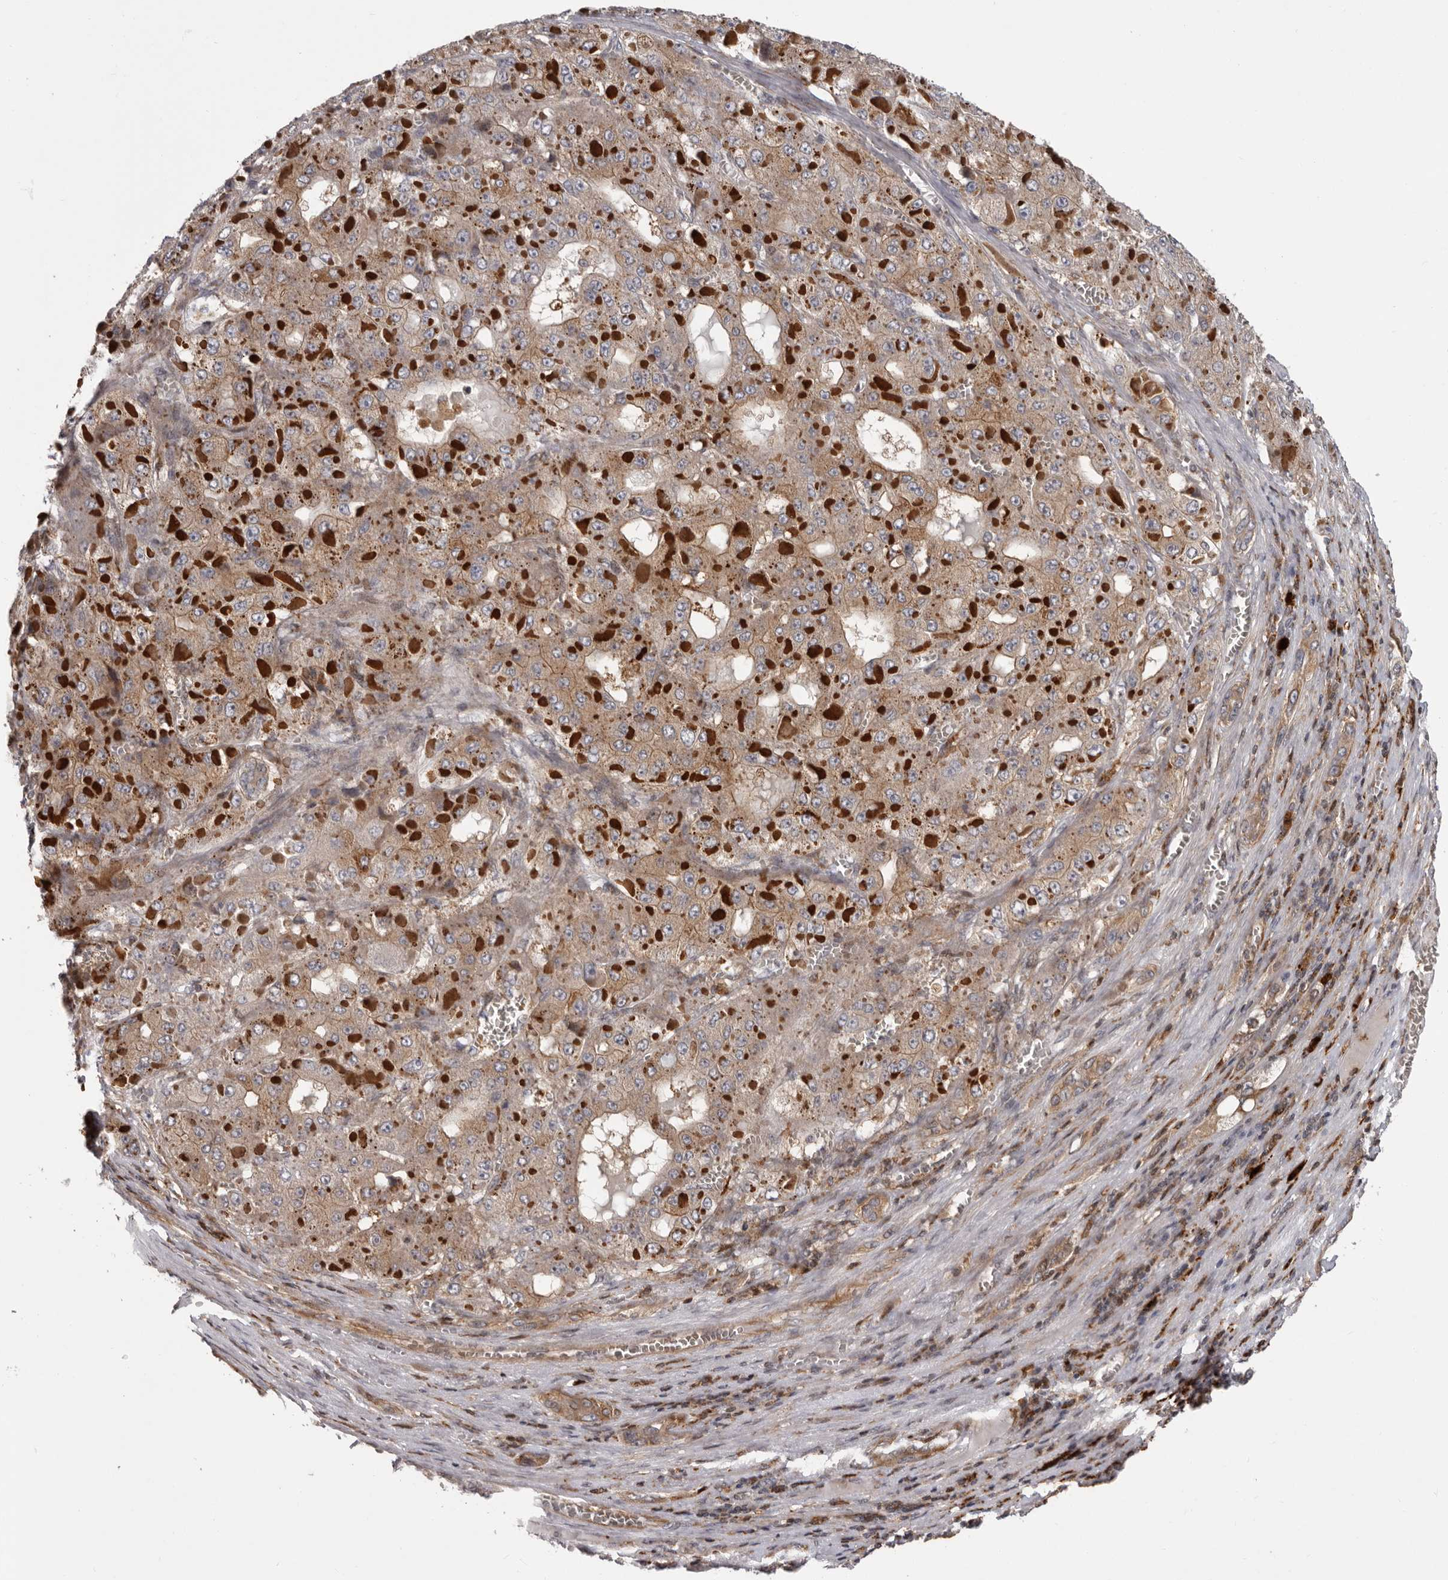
{"staining": {"intensity": "strong", "quantity": "<25%", "location": "cytoplasmic/membranous"}, "tissue": "liver cancer", "cell_type": "Tumor cells", "image_type": "cancer", "snomed": [{"axis": "morphology", "description": "Carcinoma, Hepatocellular, NOS"}, {"axis": "topography", "description": "Liver"}], "caption": "Protein analysis of liver cancer tissue shows strong cytoplasmic/membranous staining in approximately <25% of tumor cells.", "gene": "FGFR4", "patient": {"sex": "female", "age": 73}}